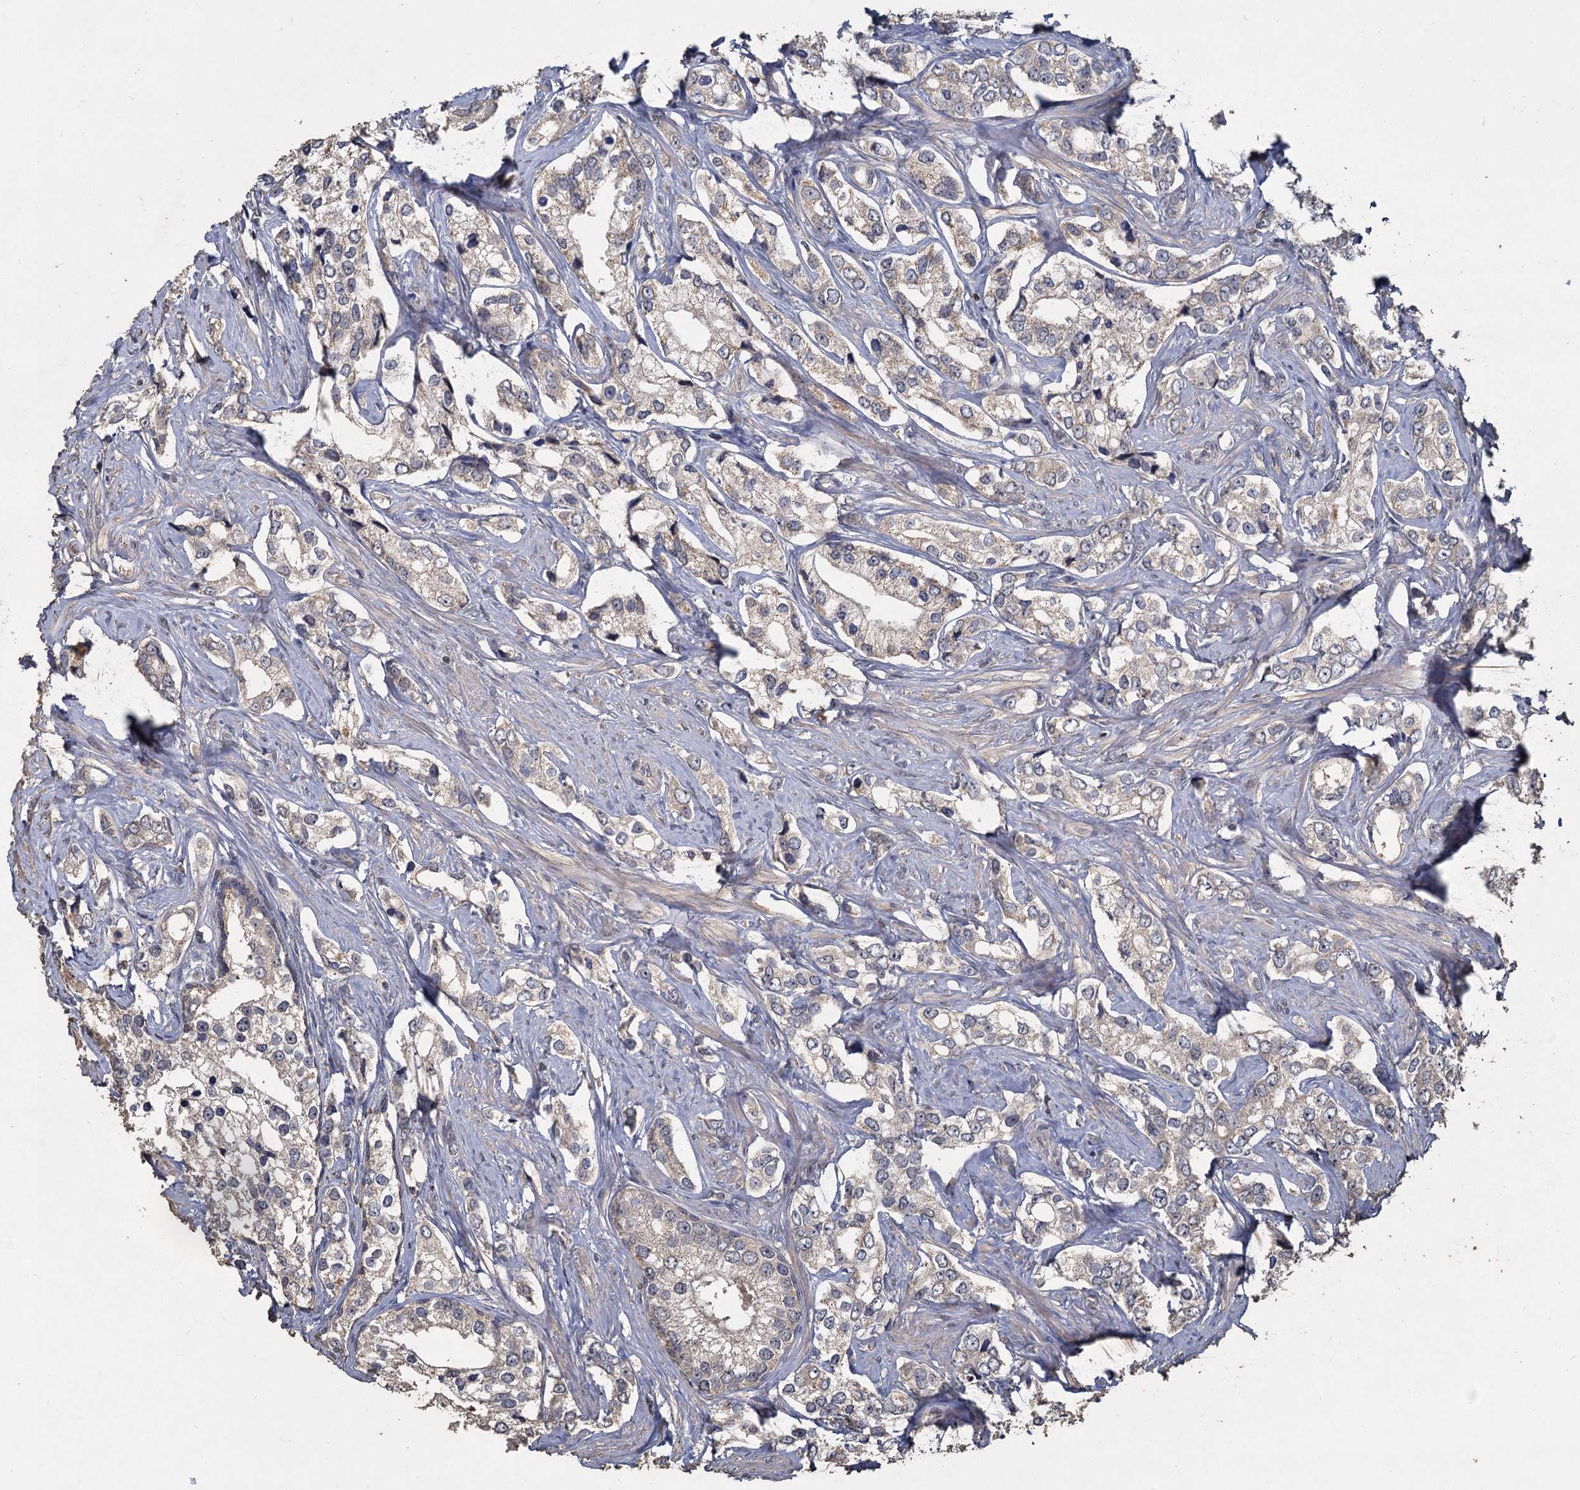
{"staining": {"intensity": "negative", "quantity": "none", "location": "none"}, "tissue": "prostate cancer", "cell_type": "Tumor cells", "image_type": "cancer", "snomed": [{"axis": "morphology", "description": "Adenocarcinoma, High grade"}, {"axis": "topography", "description": "Prostate"}], "caption": "Image shows no protein staining in tumor cells of prostate cancer tissue.", "gene": "CCDC61", "patient": {"sex": "male", "age": 66}}